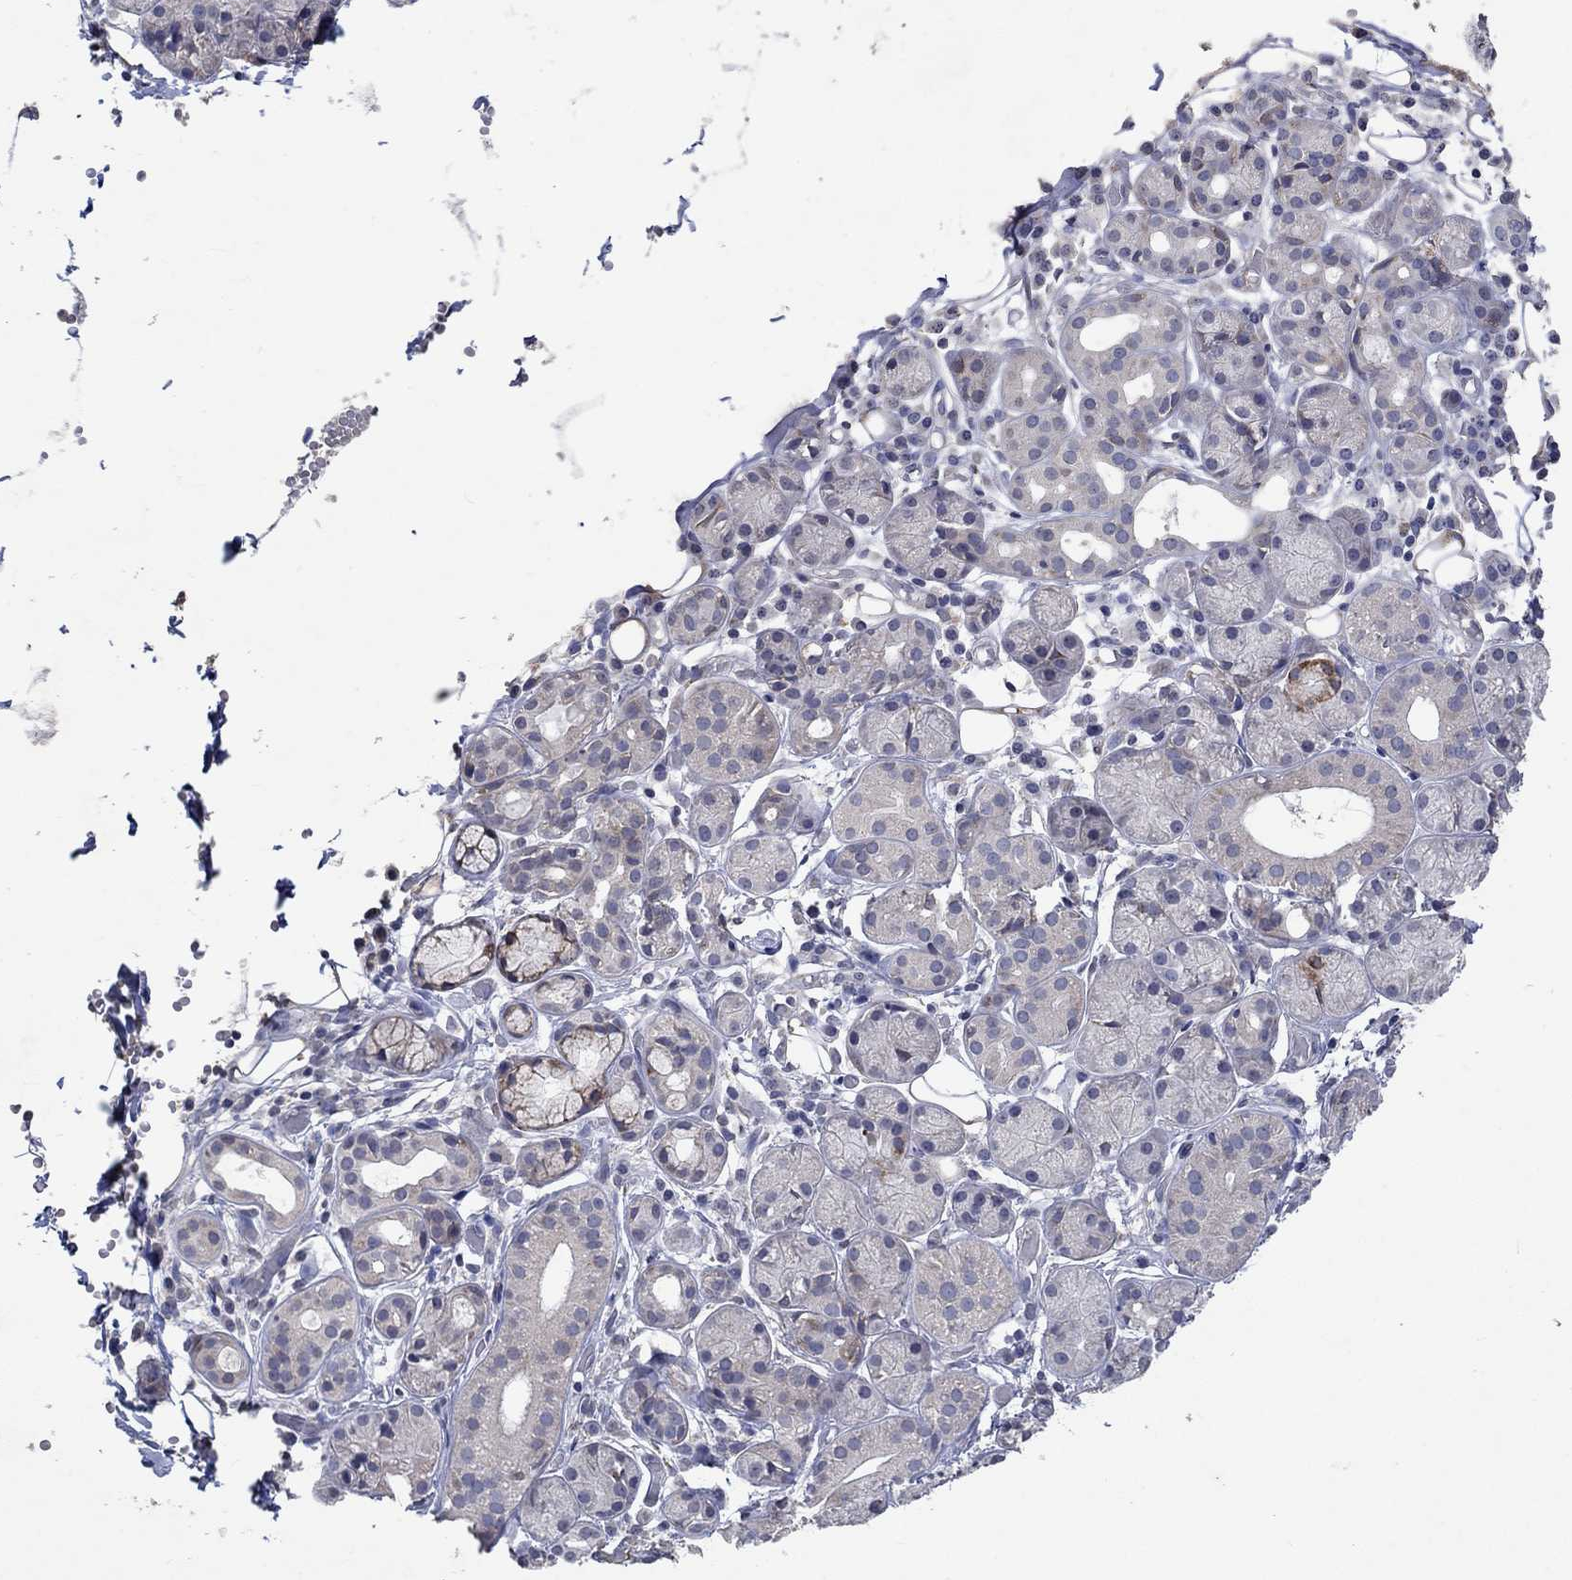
{"staining": {"intensity": "strong", "quantity": "<25%", "location": "cytoplasmic/membranous"}, "tissue": "salivary gland", "cell_type": "Glandular cells", "image_type": "normal", "snomed": [{"axis": "morphology", "description": "Normal tissue, NOS"}, {"axis": "topography", "description": "Salivary gland"}, {"axis": "topography", "description": "Peripheral nerve tissue"}], "caption": "Unremarkable salivary gland was stained to show a protein in brown. There is medium levels of strong cytoplasmic/membranous expression in approximately <25% of glandular cells. The protein of interest is stained brown, and the nuclei are stained in blue (DAB (3,3'-diaminobenzidine) IHC with brightfield microscopy, high magnification).", "gene": "TMEM169", "patient": {"sex": "male", "age": 71}}